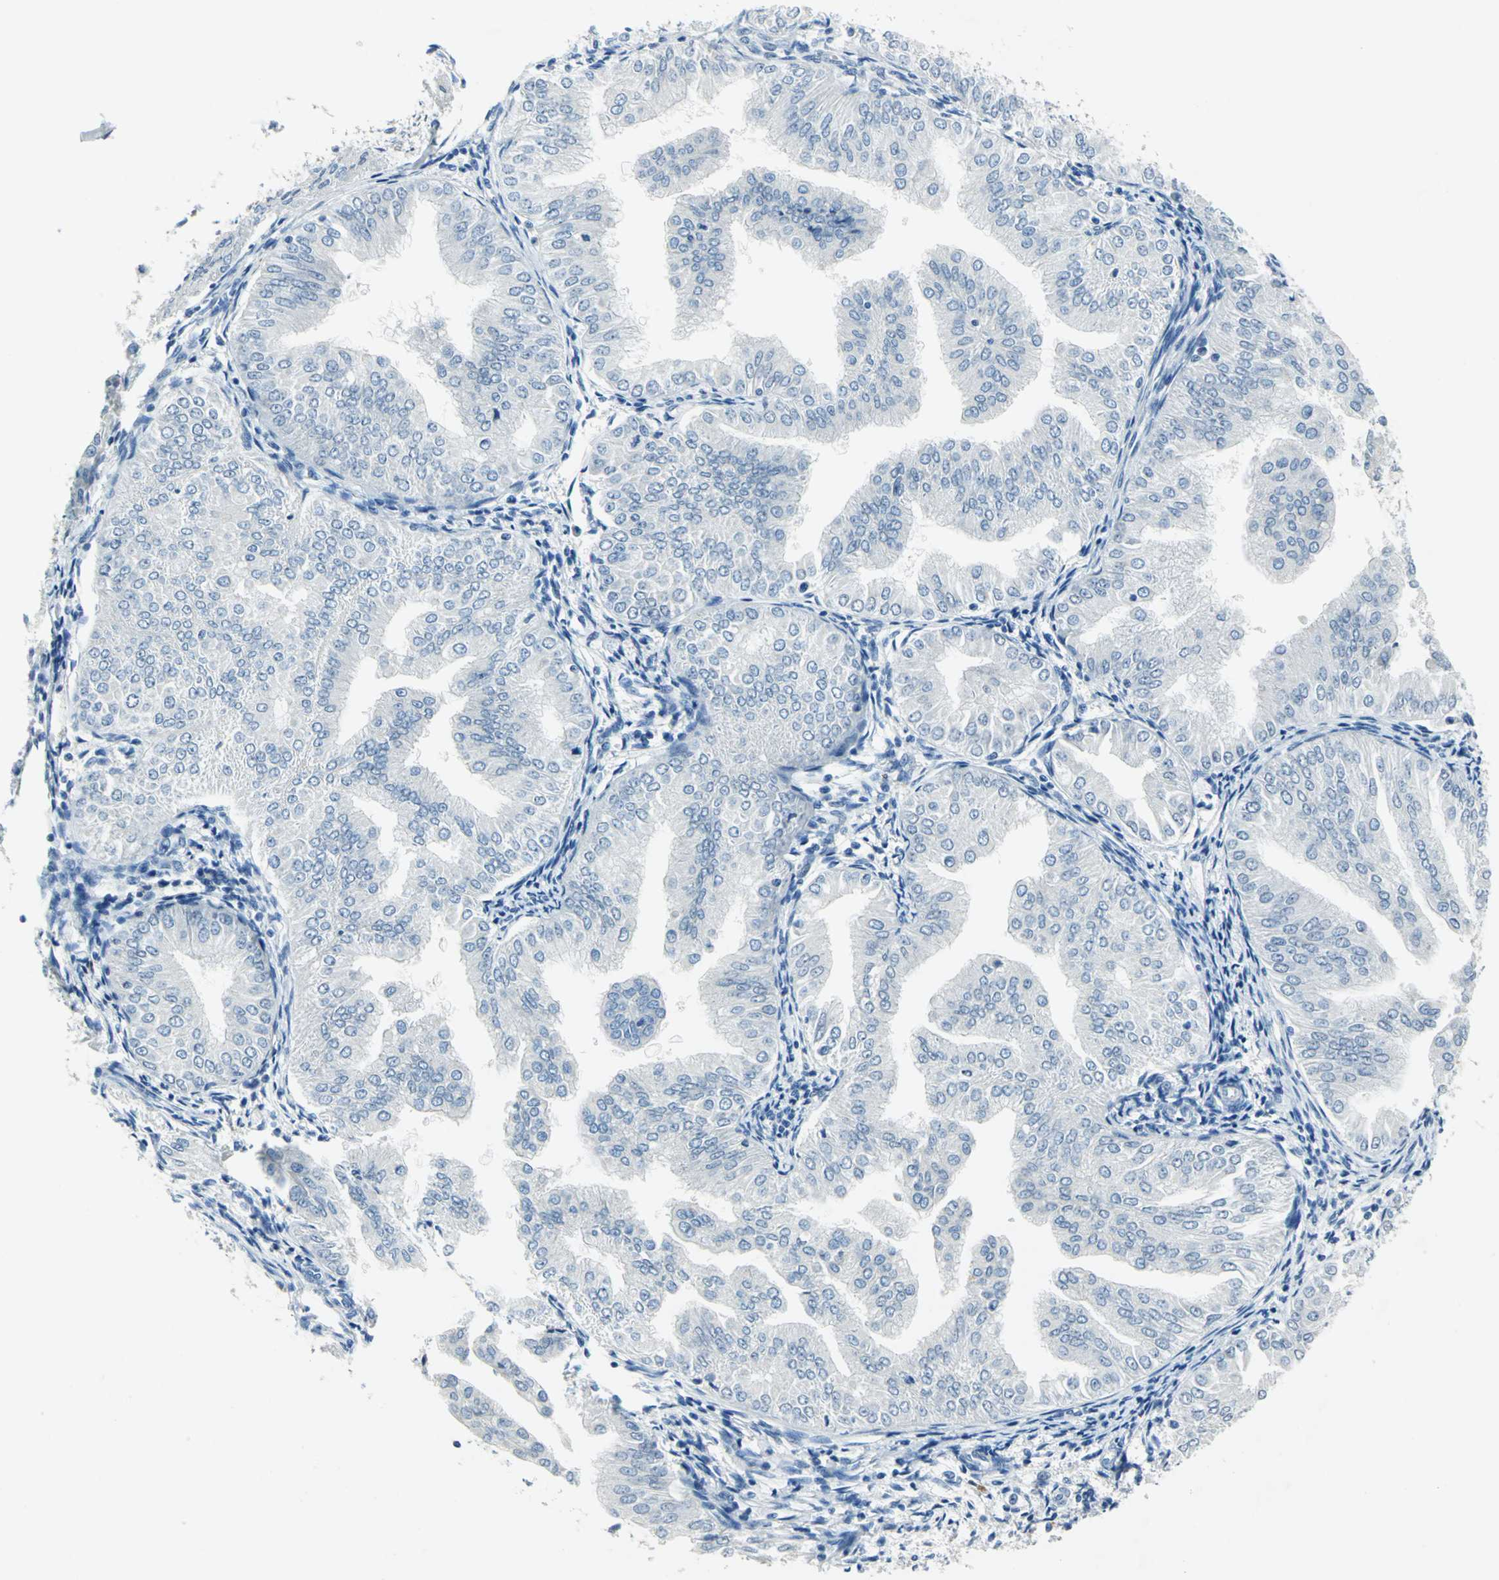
{"staining": {"intensity": "negative", "quantity": "none", "location": "none"}, "tissue": "endometrial cancer", "cell_type": "Tumor cells", "image_type": "cancer", "snomed": [{"axis": "morphology", "description": "Adenocarcinoma, NOS"}, {"axis": "topography", "description": "Endometrium"}], "caption": "Human adenocarcinoma (endometrial) stained for a protein using IHC displays no staining in tumor cells.", "gene": "RAD17", "patient": {"sex": "female", "age": 53}}